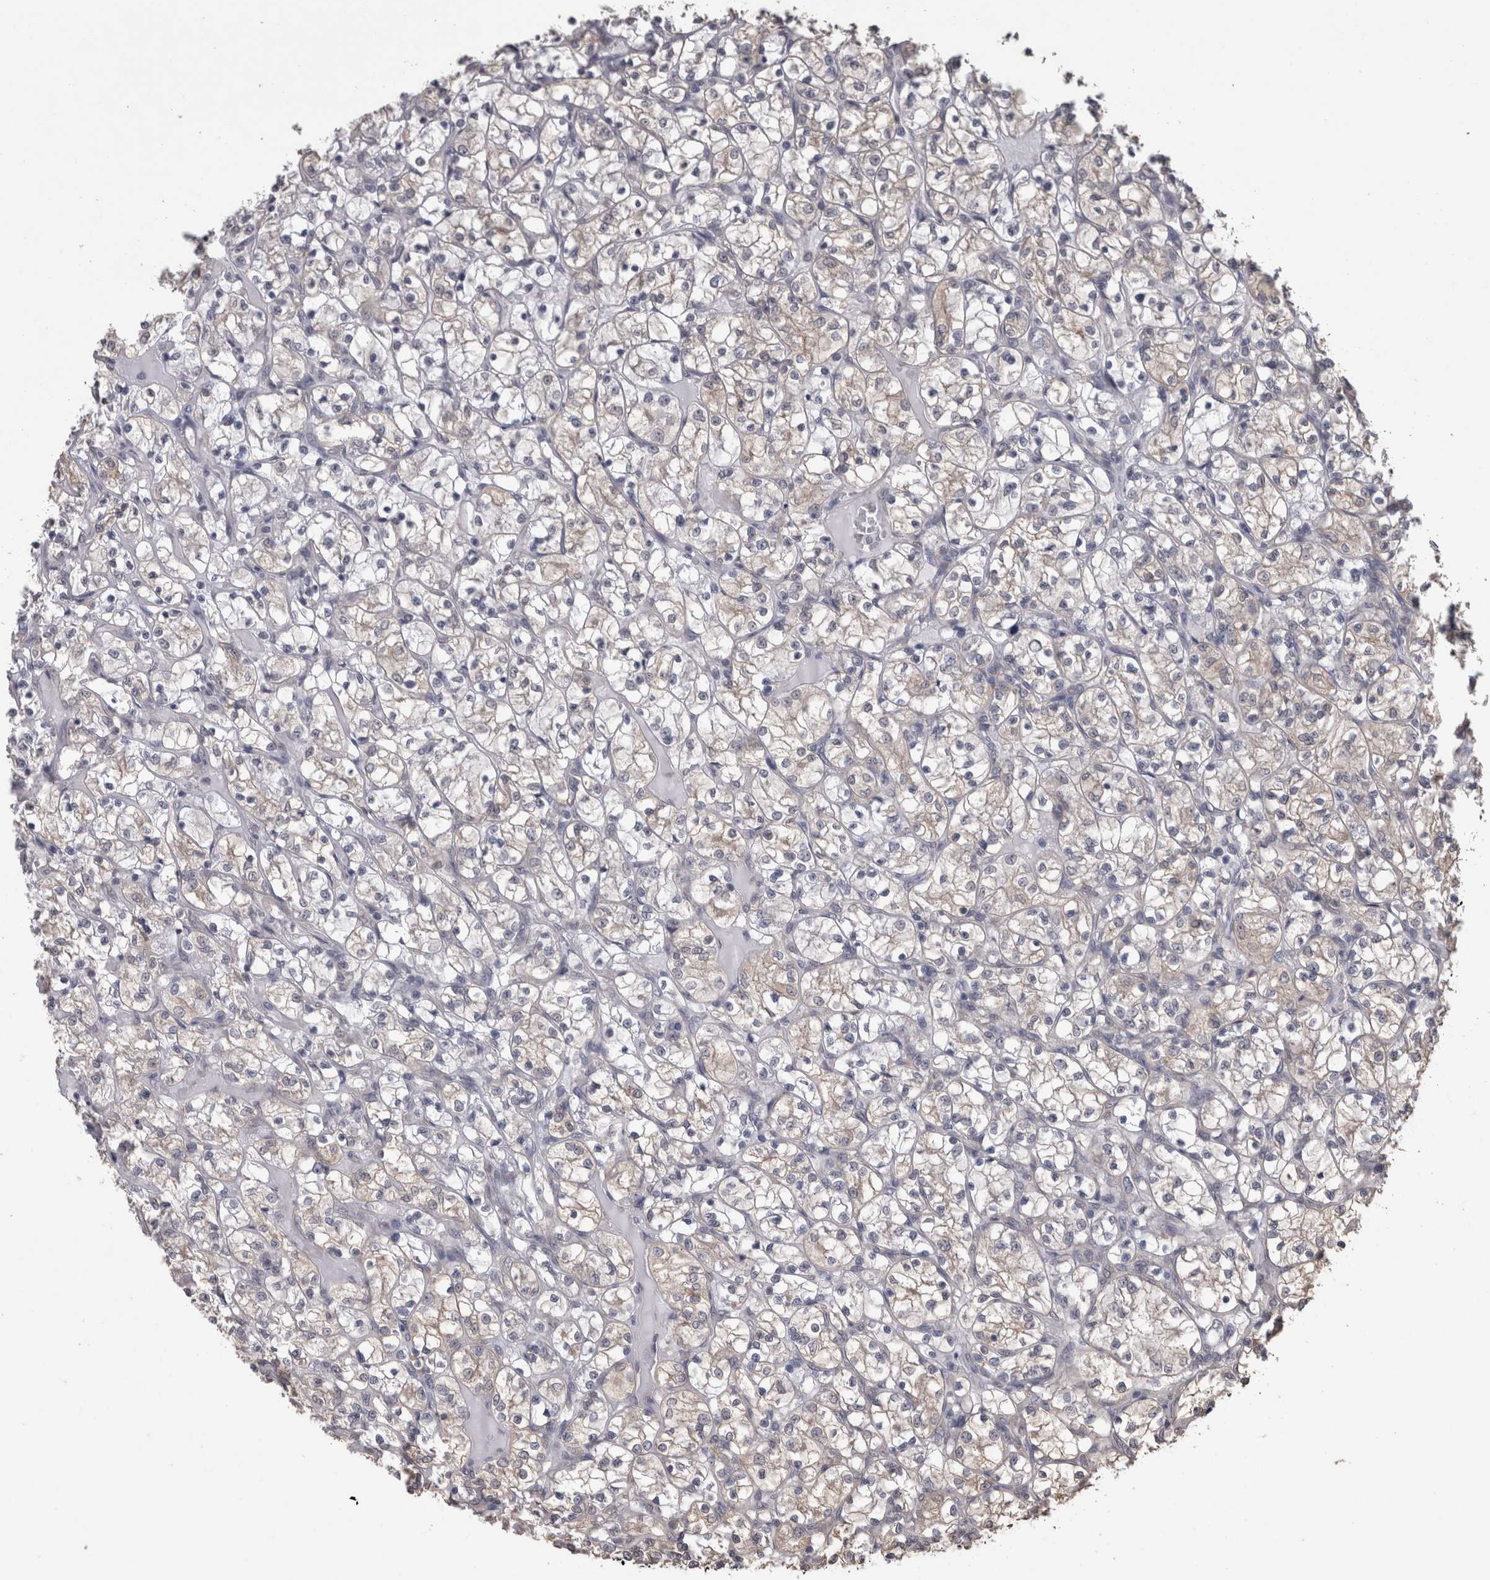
{"staining": {"intensity": "negative", "quantity": "none", "location": "none"}, "tissue": "renal cancer", "cell_type": "Tumor cells", "image_type": "cancer", "snomed": [{"axis": "morphology", "description": "Adenocarcinoma, NOS"}, {"axis": "topography", "description": "Kidney"}], "caption": "Human renal cancer stained for a protein using IHC shows no positivity in tumor cells.", "gene": "DDX6", "patient": {"sex": "female", "age": 69}}